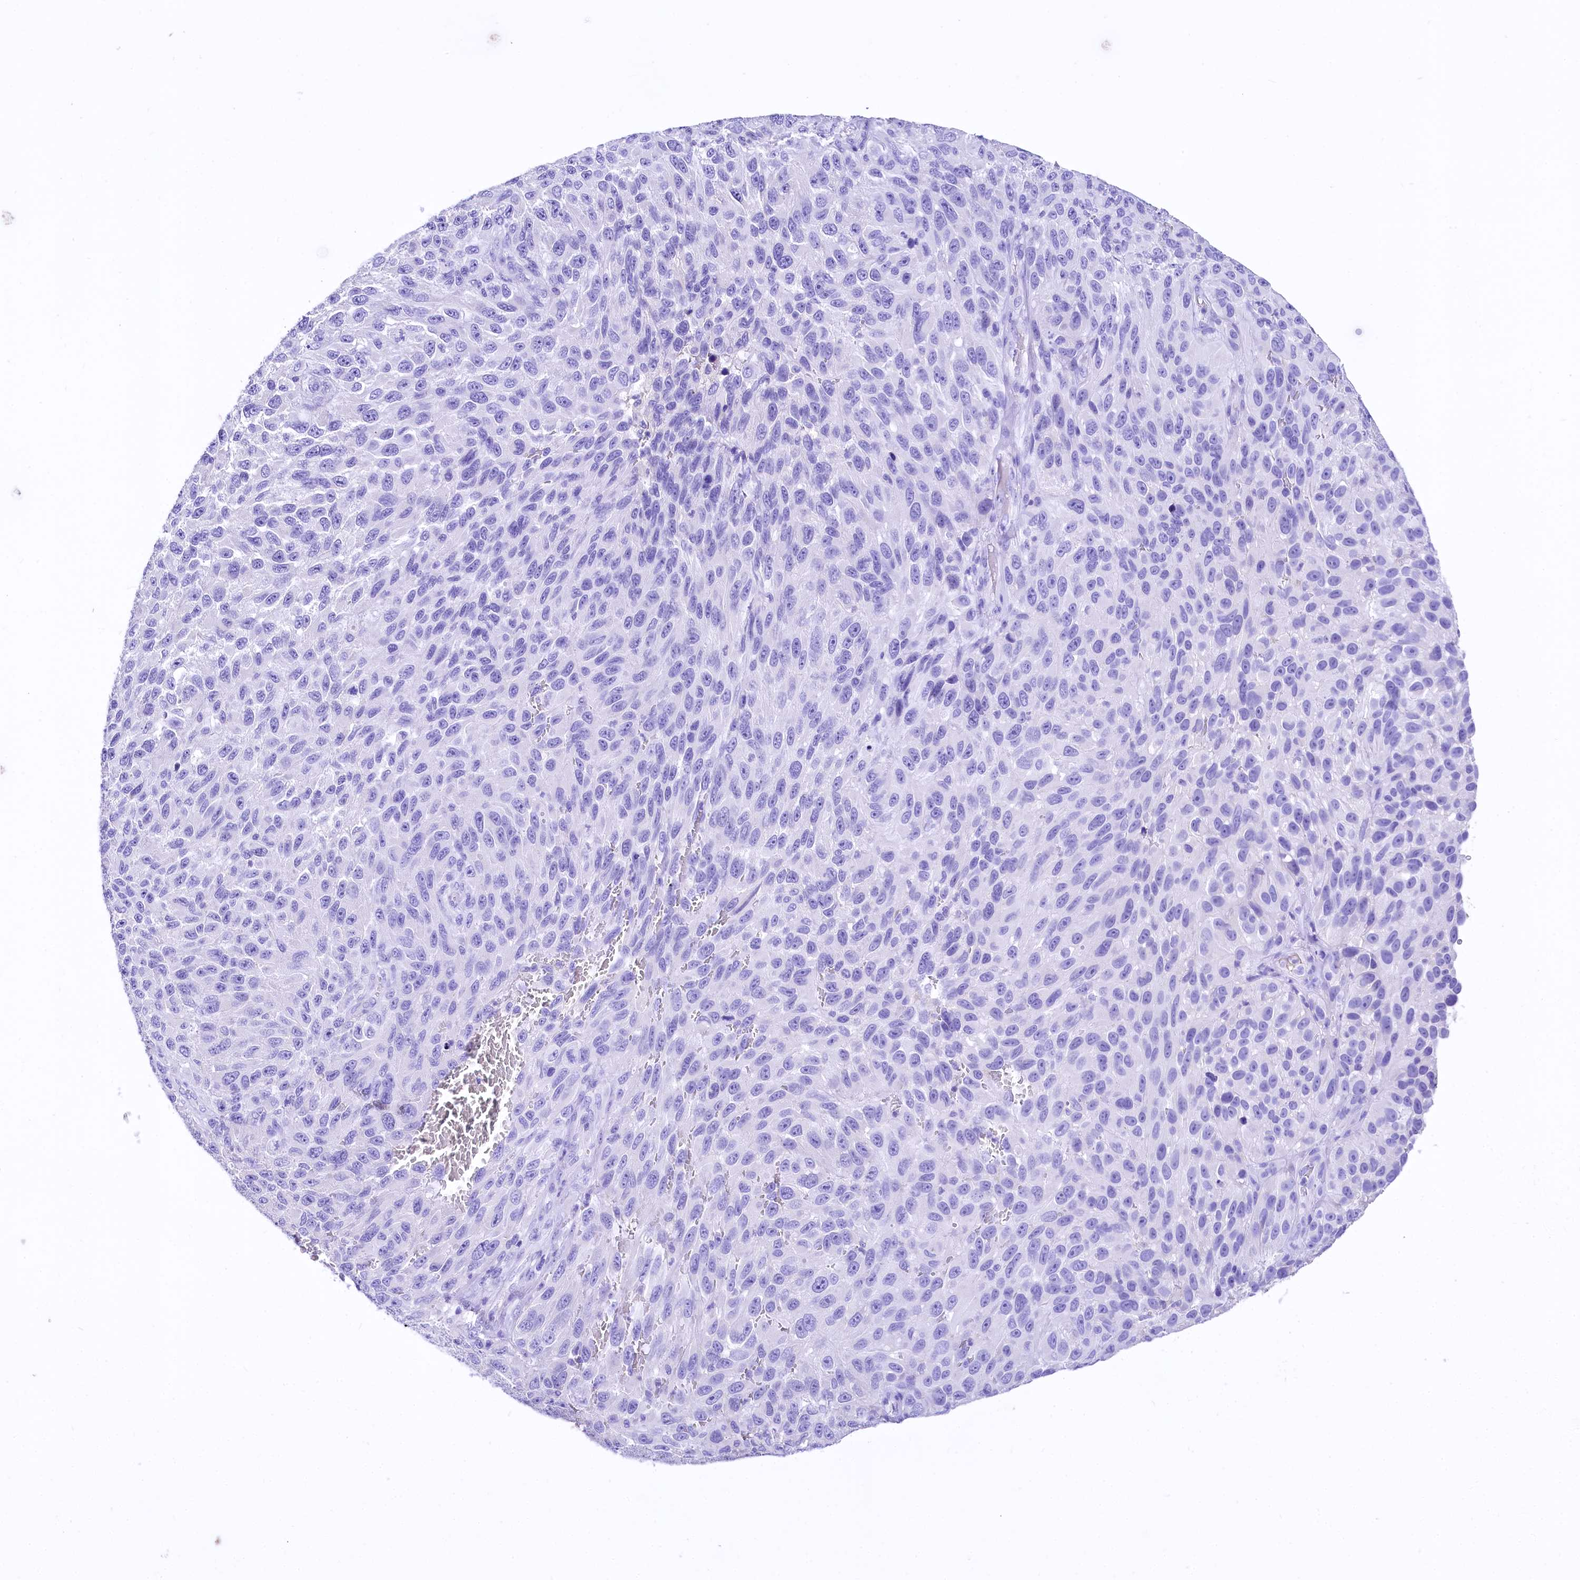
{"staining": {"intensity": "negative", "quantity": "none", "location": "none"}, "tissue": "melanoma", "cell_type": "Tumor cells", "image_type": "cancer", "snomed": [{"axis": "morphology", "description": "Normal tissue, NOS"}, {"axis": "morphology", "description": "Malignant melanoma, NOS"}, {"axis": "topography", "description": "Skin"}], "caption": "This is an immunohistochemistry photomicrograph of melanoma. There is no positivity in tumor cells.", "gene": "A2ML1", "patient": {"sex": "female", "age": 96}}